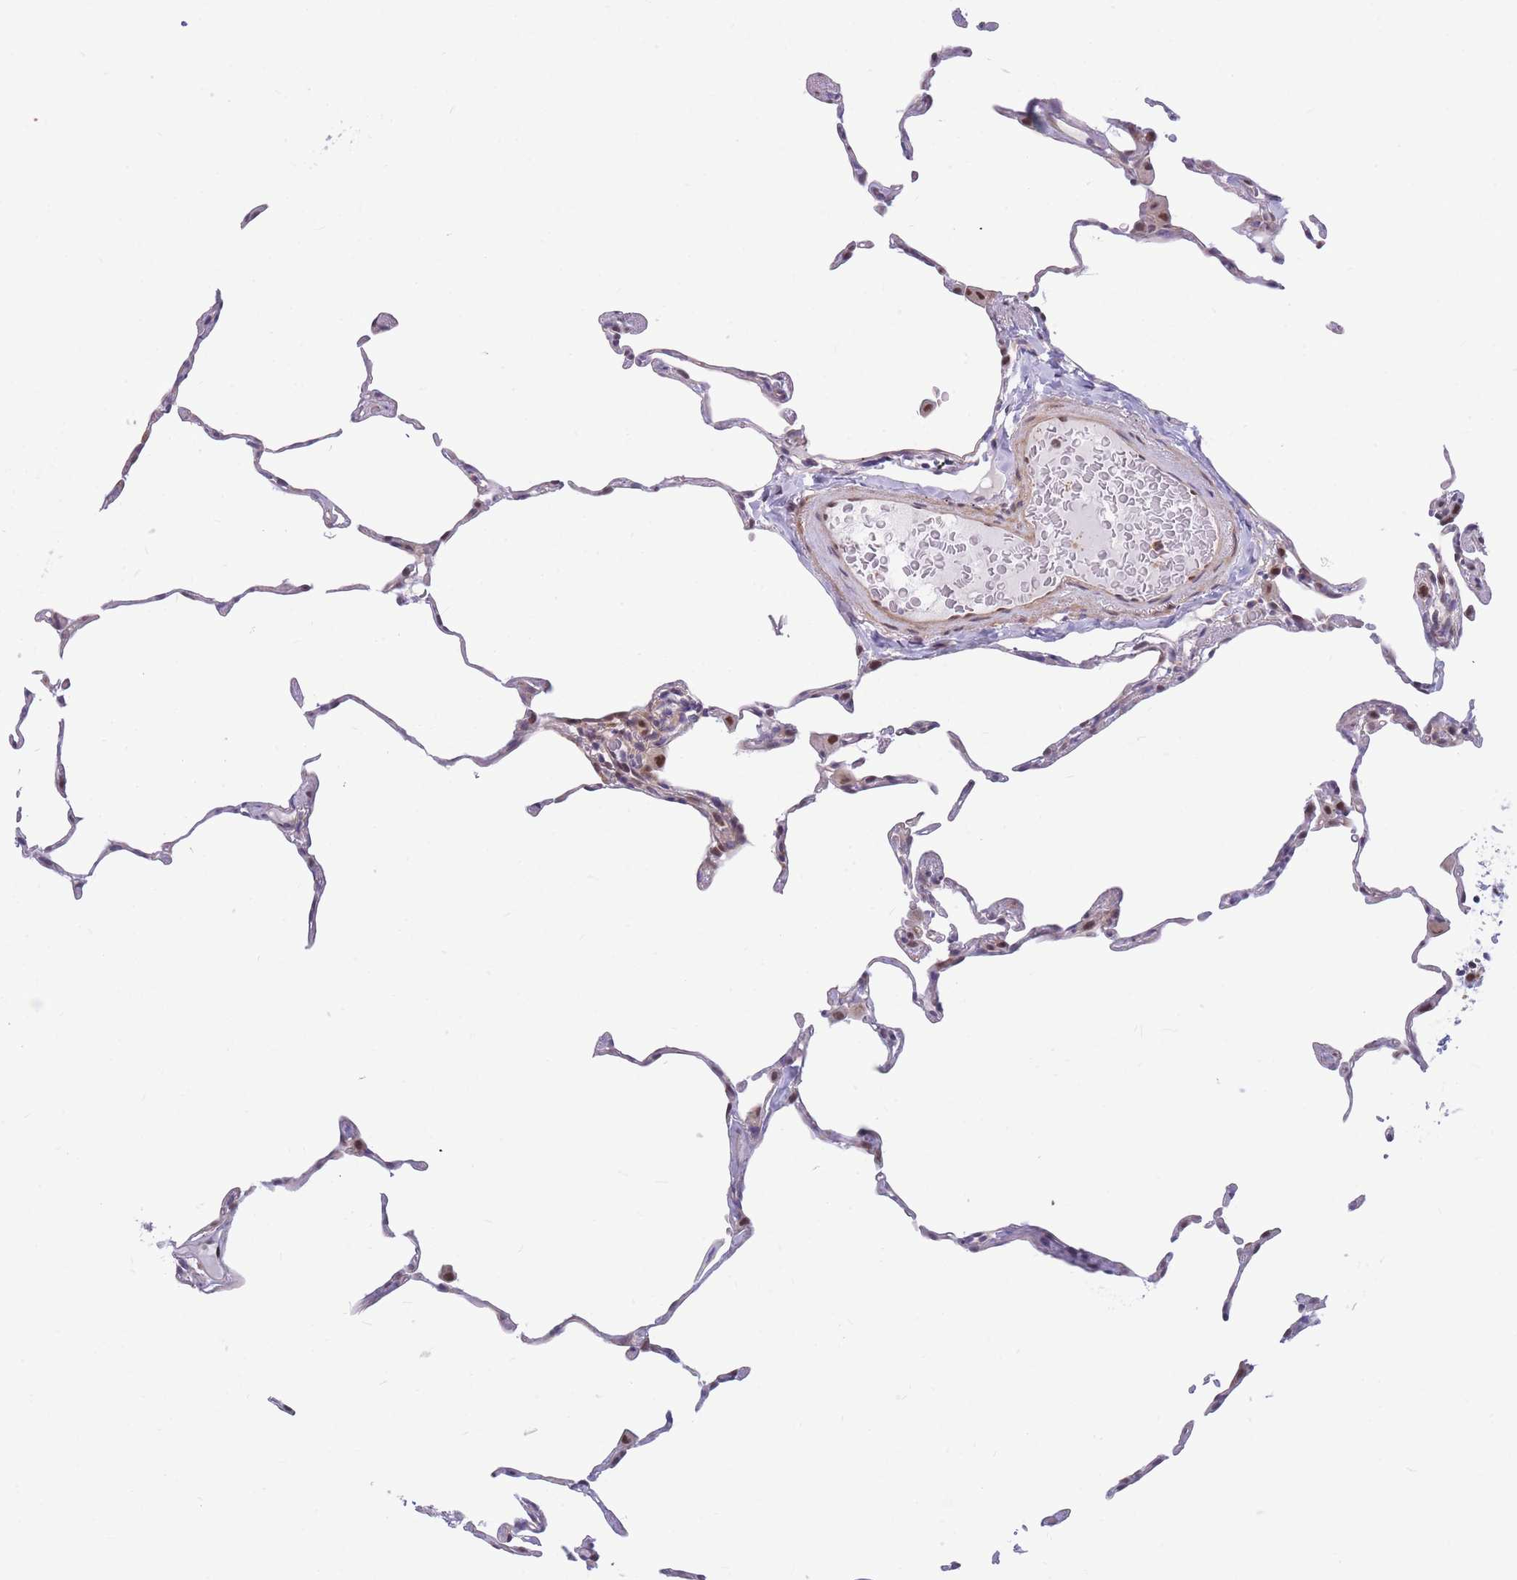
{"staining": {"intensity": "moderate", "quantity": "25%-75%", "location": "nuclear"}, "tissue": "lung", "cell_type": "Alveolar cells", "image_type": "normal", "snomed": [{"axis": "morphology", "description": "Normal tissue, NOS"}, {"axis": "topography", "description": "Lung"}], "caption": "Brown immunohistochemical staining in benign lung shows moderate nuclear staining in approximately 25%-75% of alveolar cells. The staining was performed using DAB to visualize the protein expression in brown, while the nuclei were stained in blue with hematoxylin (Magnification: 20x).", "gene": "CRACD", "patient": {"sex": "female", "age": 57}}